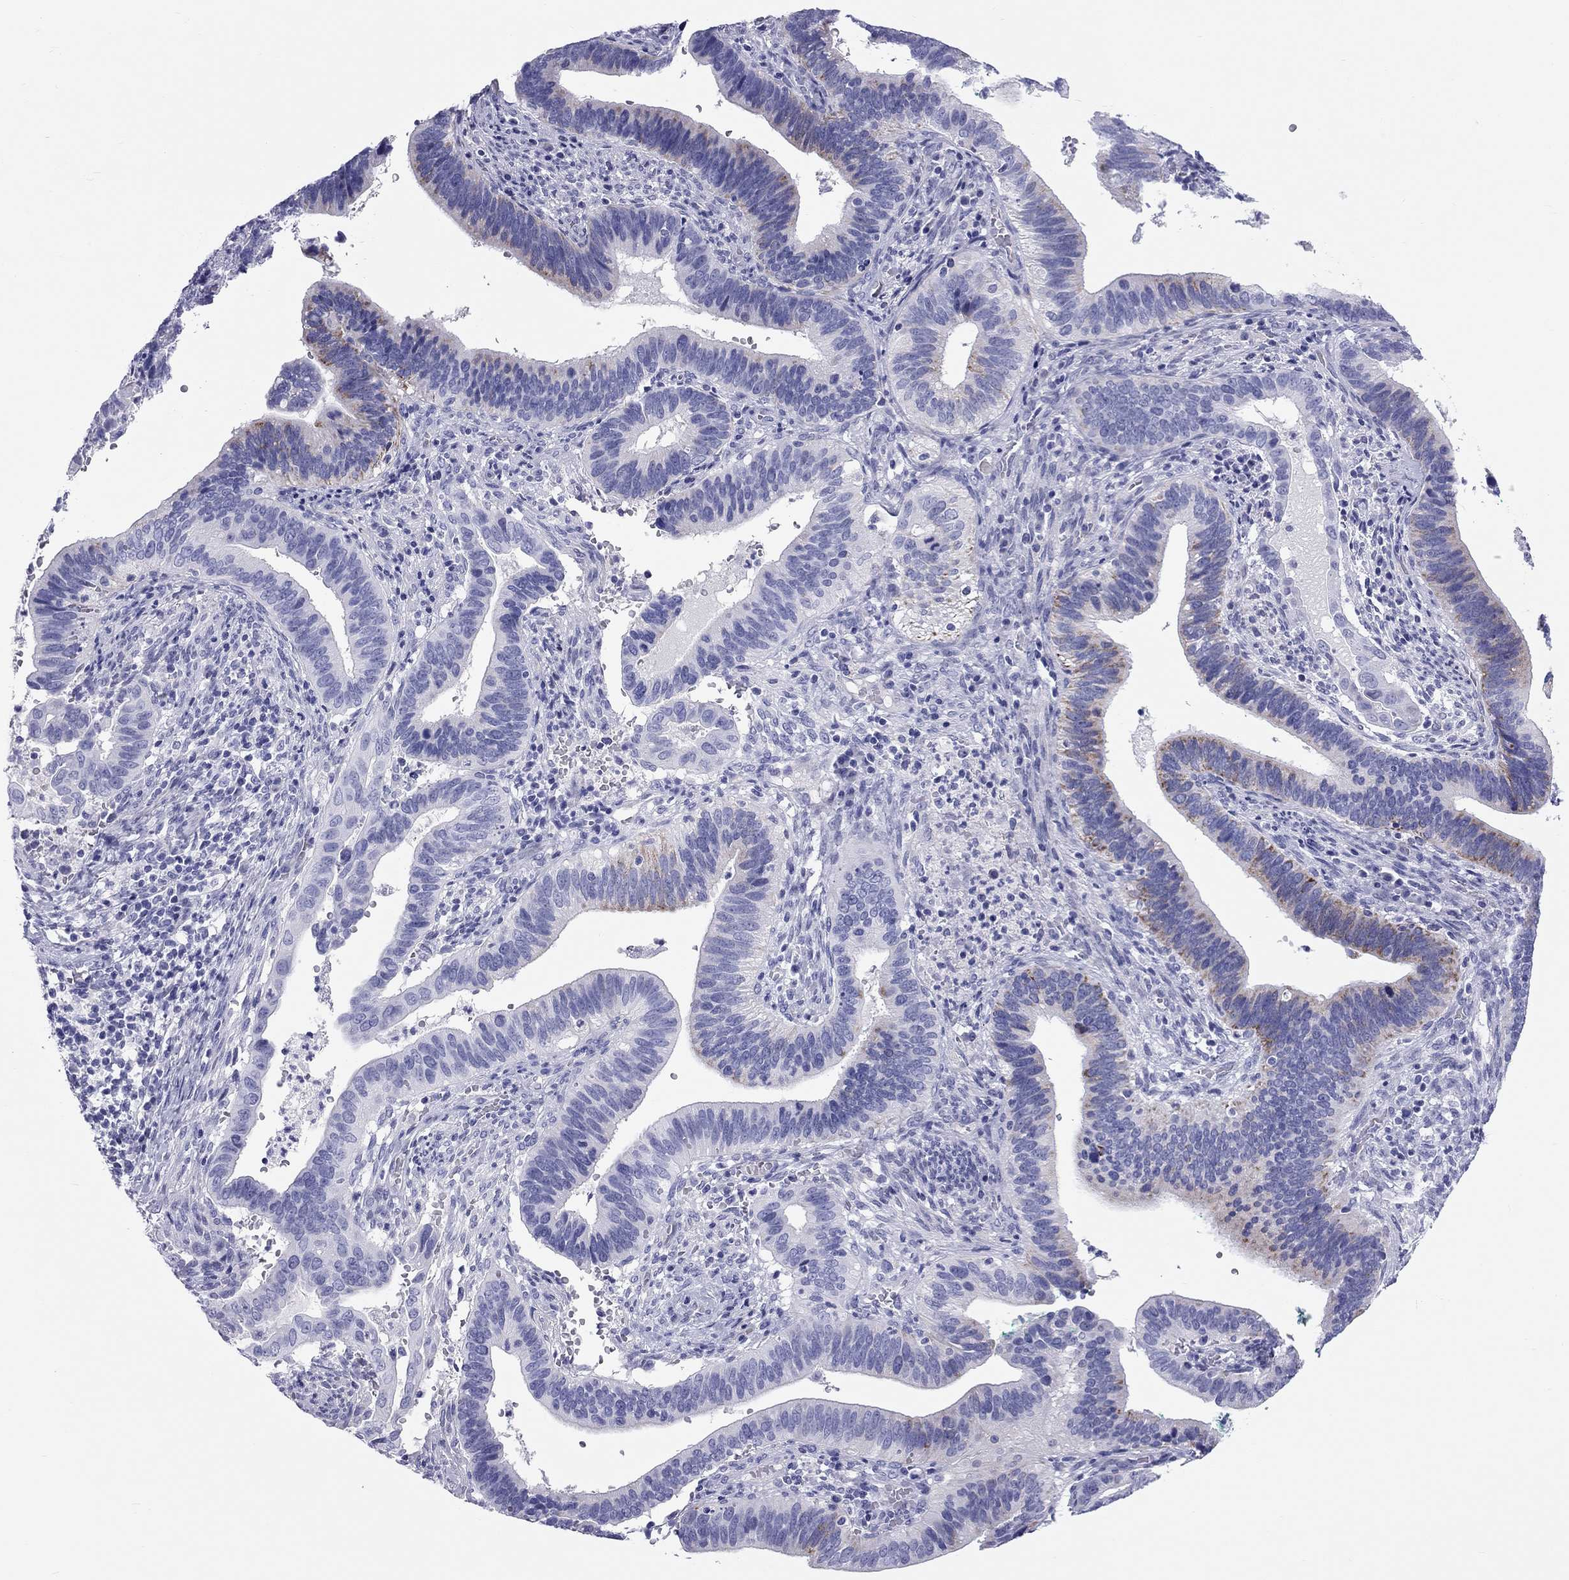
{"staining": {"intensity": "moderate", "quantity": "<25%", "location": "cytoplasmic/membranous"}, "tissue": "cervical cancer", "cell_type": "Tumor cells", "image_type": "cancer", "snomed": [{"axis": "morphology", "description": "Adenocarcinoma, NOS"}, {"axis": "topography", "description": "Cervix"}], "caption": "The immunohistochemical stain labels moderate cytoplasmic/membranous staining in tumor cells of adenocarcinoma (cervical) tissue.", "gene": "FSCN3", "patient": {"sex": "female", "age": 42}}